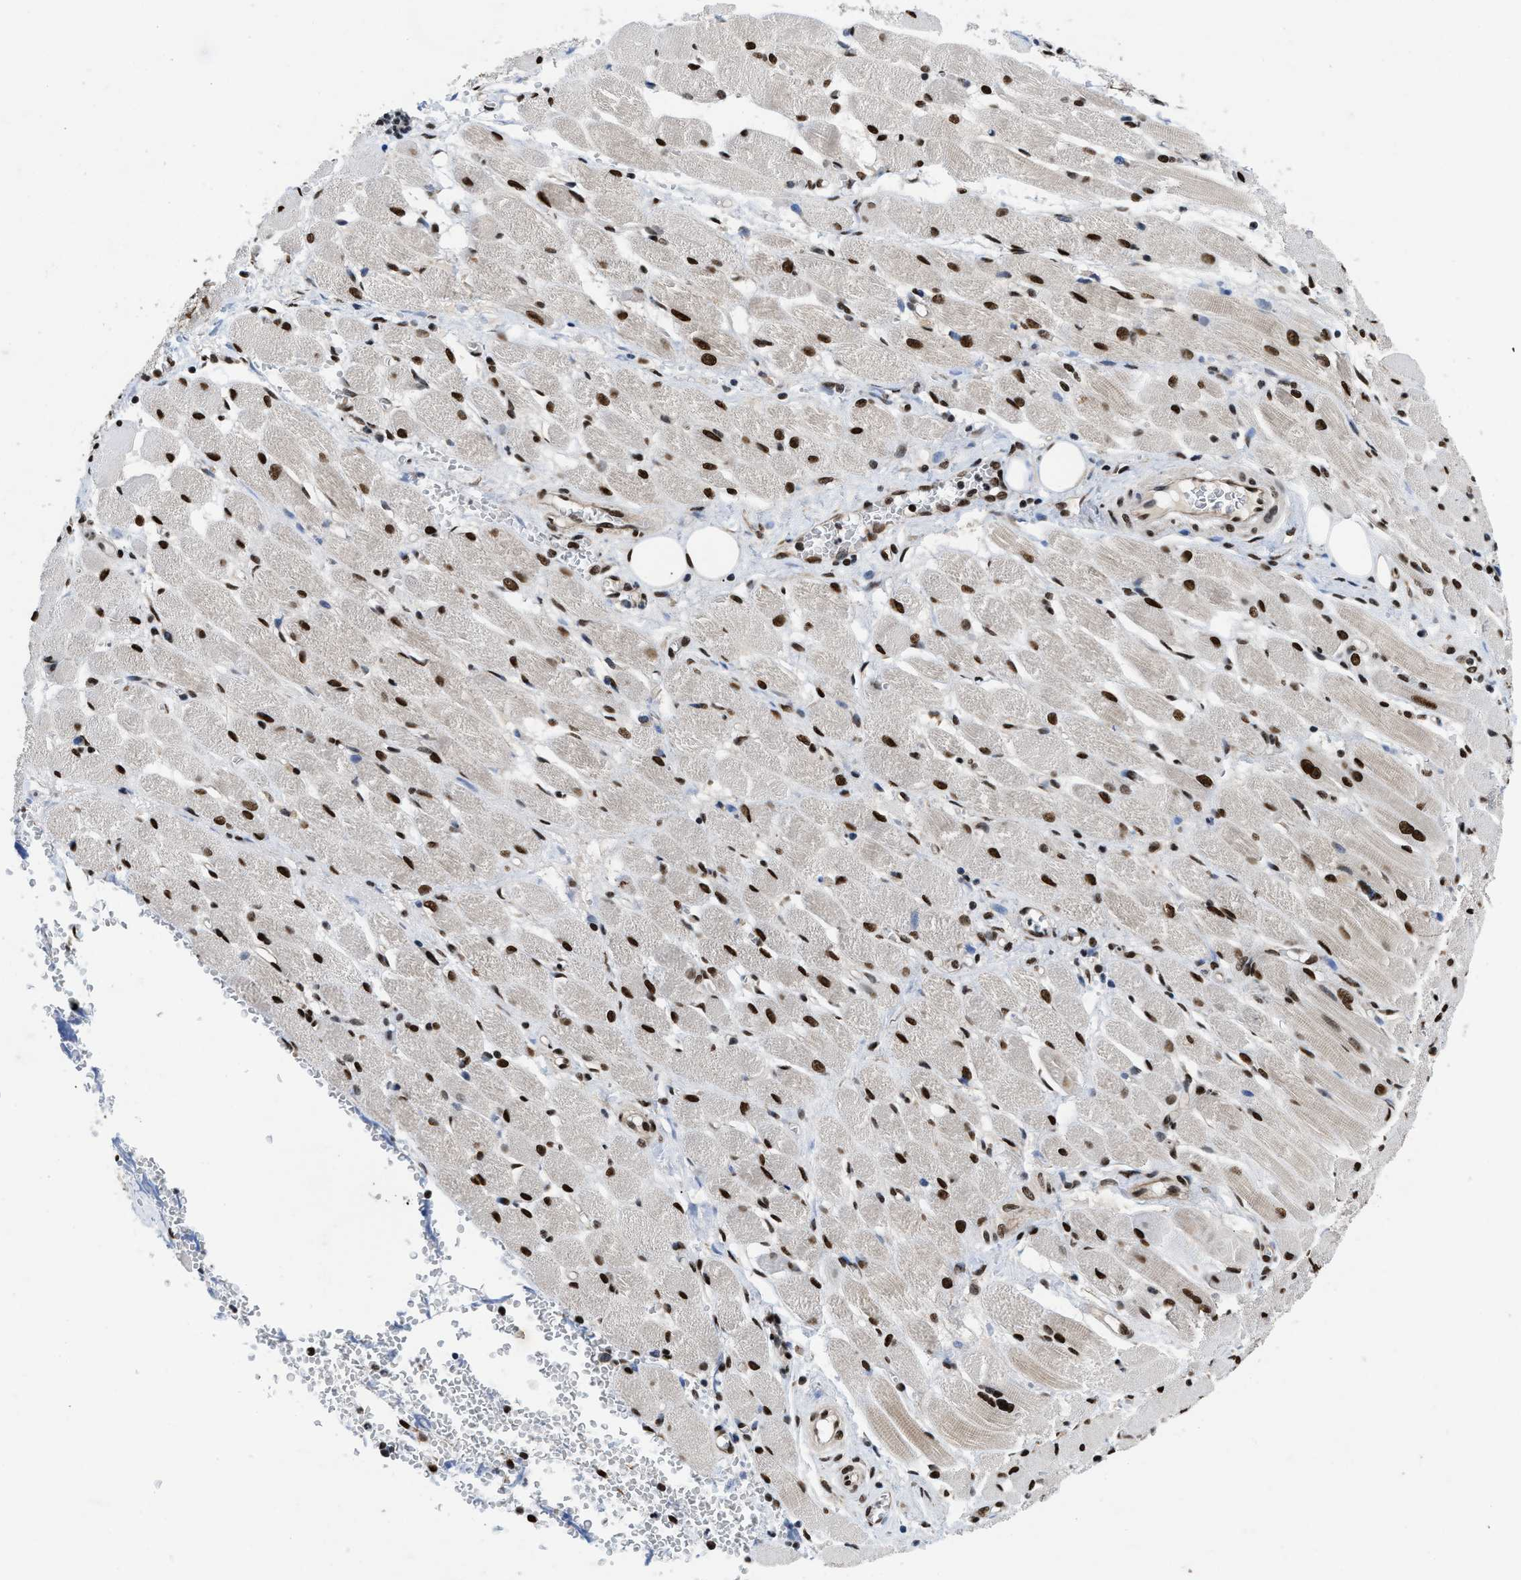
{"staining": {"intensity": "moderate", "quantity": "25%-75%", "location": "nuclear"}, "tissue": "adipose tissue", "cell_type": "Adipocytes", "image_type": "normal", "snomed": [{"axis": "morphology", "description": "Squamous cell carcinoma, NOS"}, {"axis": "topography", "description": "Oral tissue"}, {"axis": "topography", "description": "Head-Neck"}], "caption": "Immunohistochemistry (IHC) of benign human adipose tissue demonstrates medium levels of moderate nuclear expression in about 25%-75% of adipocytes. Using DAB (3,3'-diaminobenzidine) (brown) and hematoxylin (blue) stains, captured at high magnification using brightfield microscopy.", "gene": "SAFB", "patient": {"sex": "female", "age": 50}}